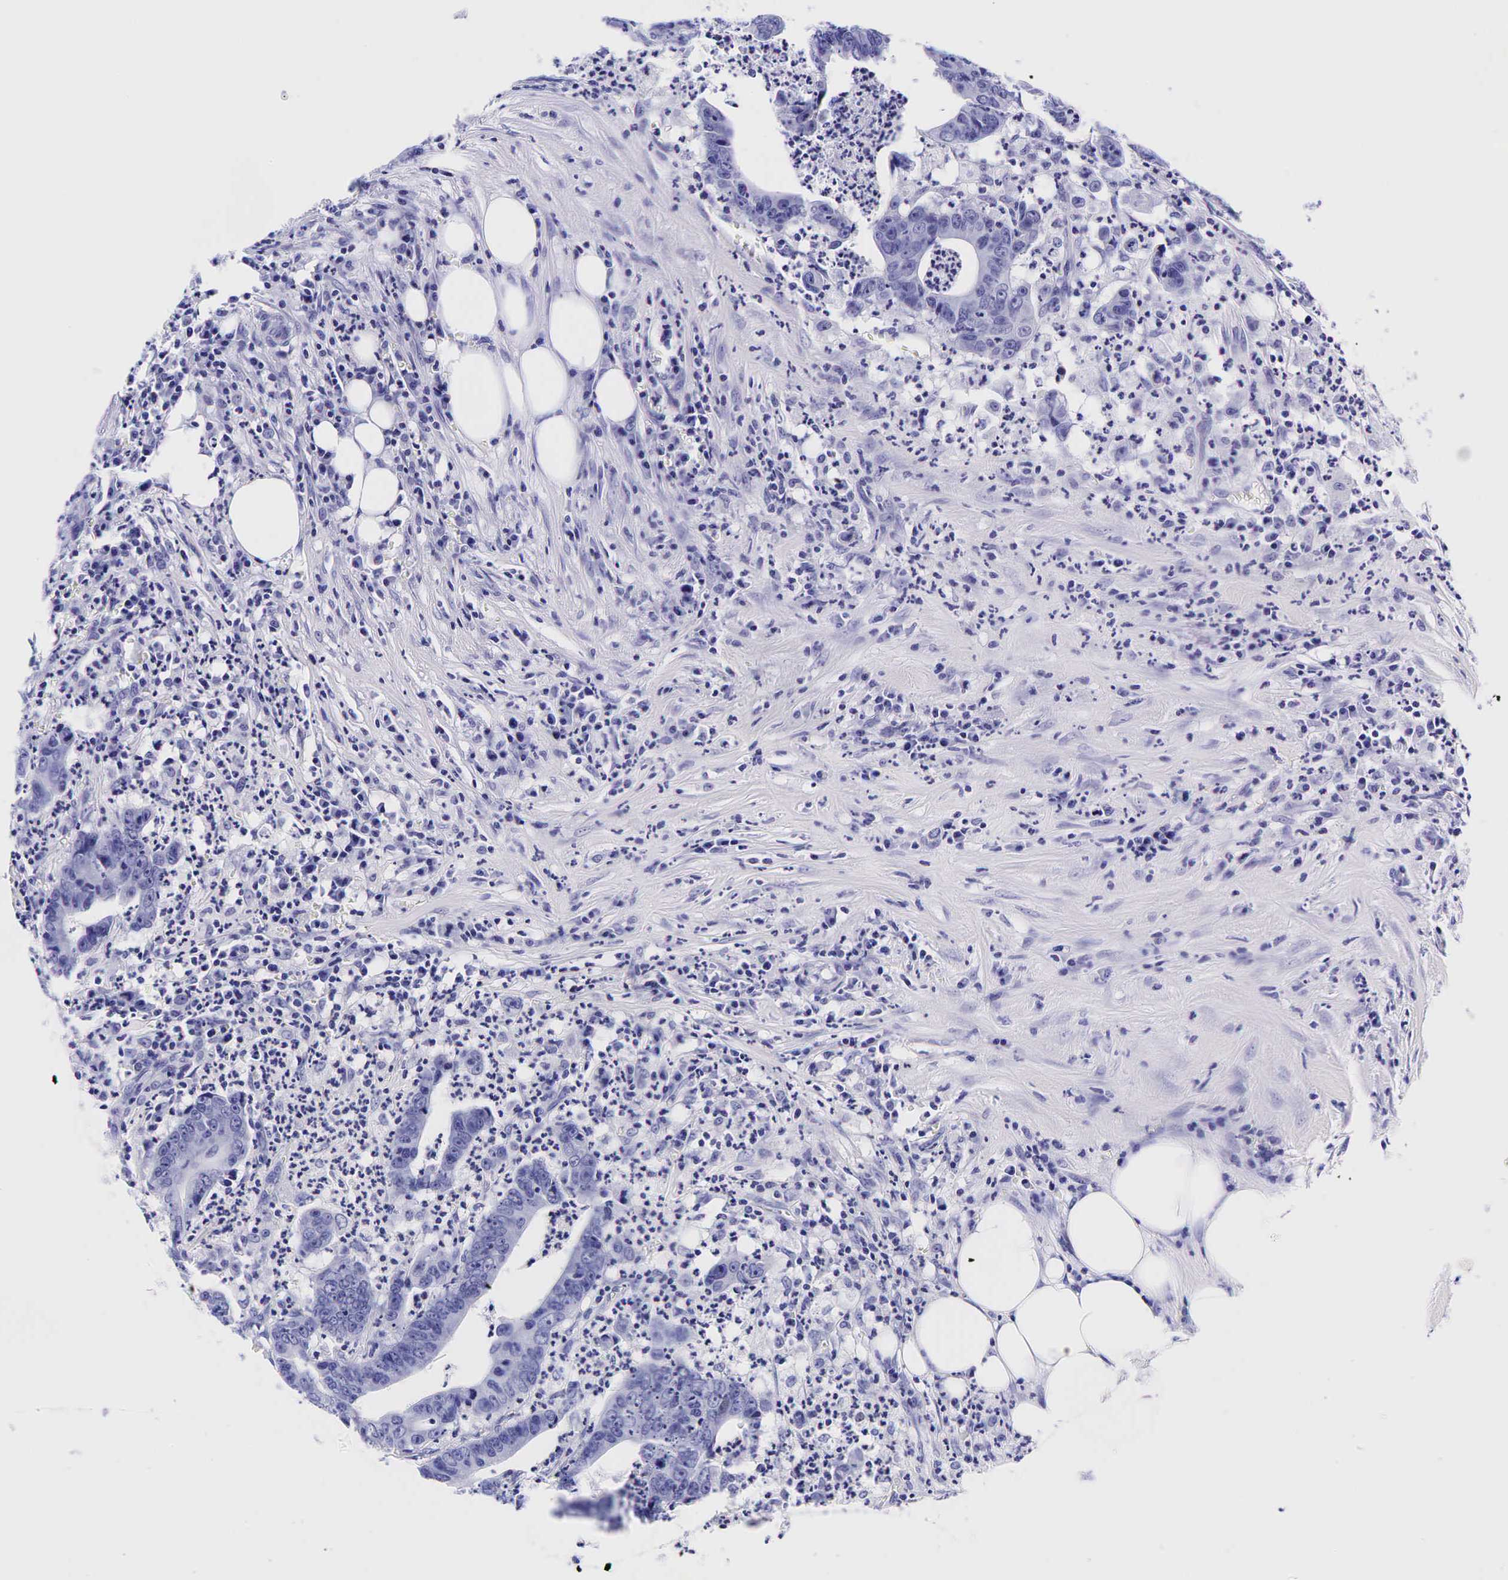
{"staining": {"intensity": "negative", "quantity": "none", "location": "none"}, "tissue": "colorectal cancer", "cell_type": "Tumor cells", "image_type": "cancer", "snomed": [{"axis": "morphology", "description": "Adenocarcinoma, NOS"}, {"axis": "topography", "description": "Colon"}], "caption": "This is a photomicrograph of immunohistochemistry (IHC) staining of colorectal cancer (adenocarcinoma), which shows no staining in tumor cells.", "gene": "GCG", "patient": {"sex": "female", "age": 76}}